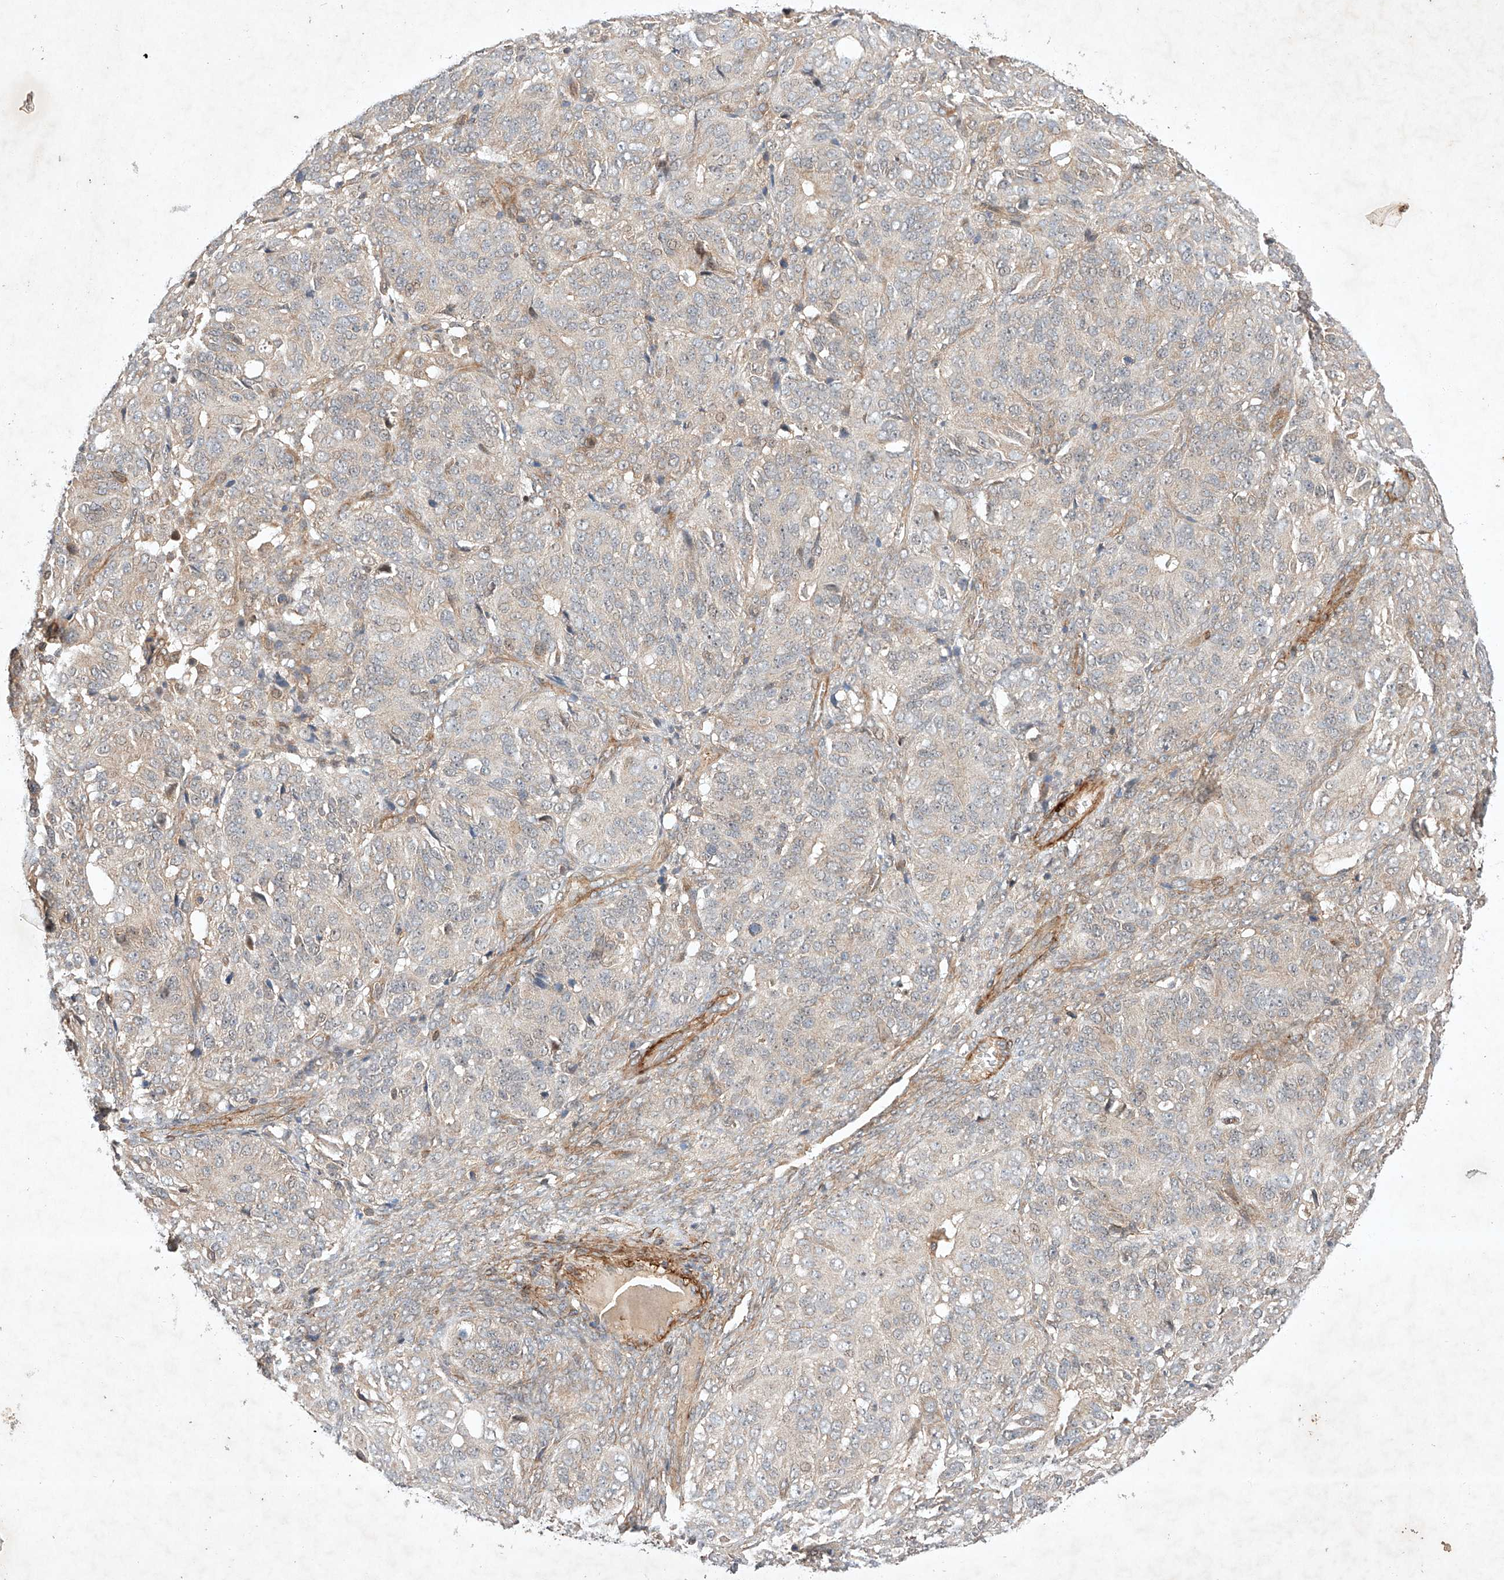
{"staining": {"intensity": "negative", "quantity": "none", "location": "none"}, "tissue": "ovarian cancer", "cell_type": "Tumor cells", "image_type": "cancer", "snomed": [{"axis": "morphology", "description": "Carcinoma, endometroid"}, {"axis": "topography", "description": "Ovary"}], "caption": "This is an immunohistochemistry (IHC) micrograph of ovarian cancer (endometroid carcinoma). There is no positivity in tumor cells.", "gene": "ARHGAP33", "patient": {"sex": "female", "age": 51}}